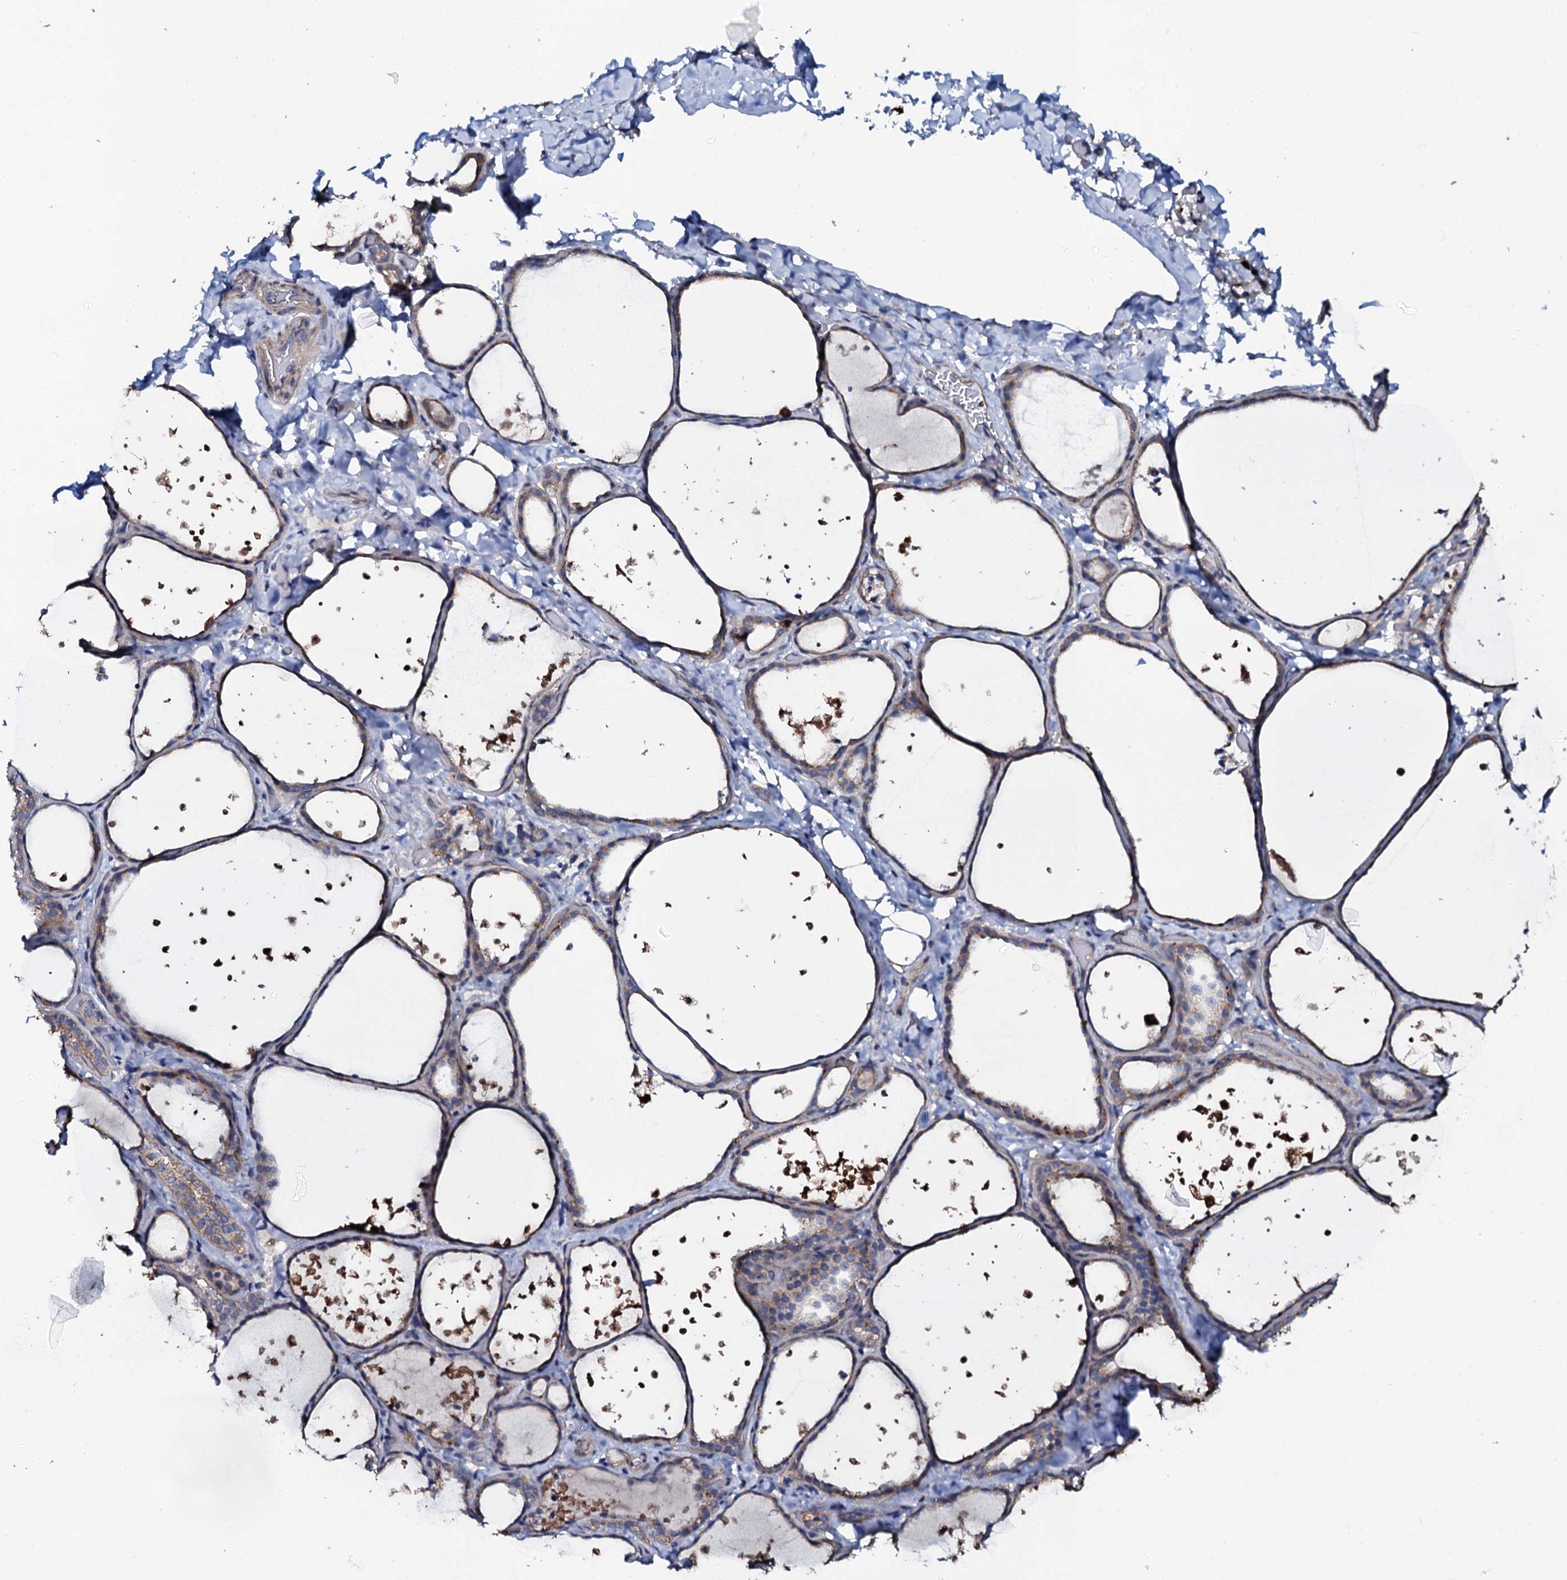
{"staining": {"intensity": "weak", "quantity": "25%-75%", "location": "cytoplasmic/membranous"}, "tissue": "thyroid gland", "cell_type": "Glandular cells", "image_type": "normal", "snomed": [{"axis": "morphology", "description": "Normal tissue, NOS"}, {"axis": "topography", "description": "Thyroid gland"}], "caption": "Immunohistochemistry (IHC) photomicrograph of benign thyroid gland: thyroid gland stained using immunohistochemistry reveals low levels of weak protein expression localized specifically in the cytoplasmic/membranous of glandular cells, appearing as a cytoplasmic/membranous brown color.", "gene": "GLCE", "patient": {"sex": "female", "age": 44}}